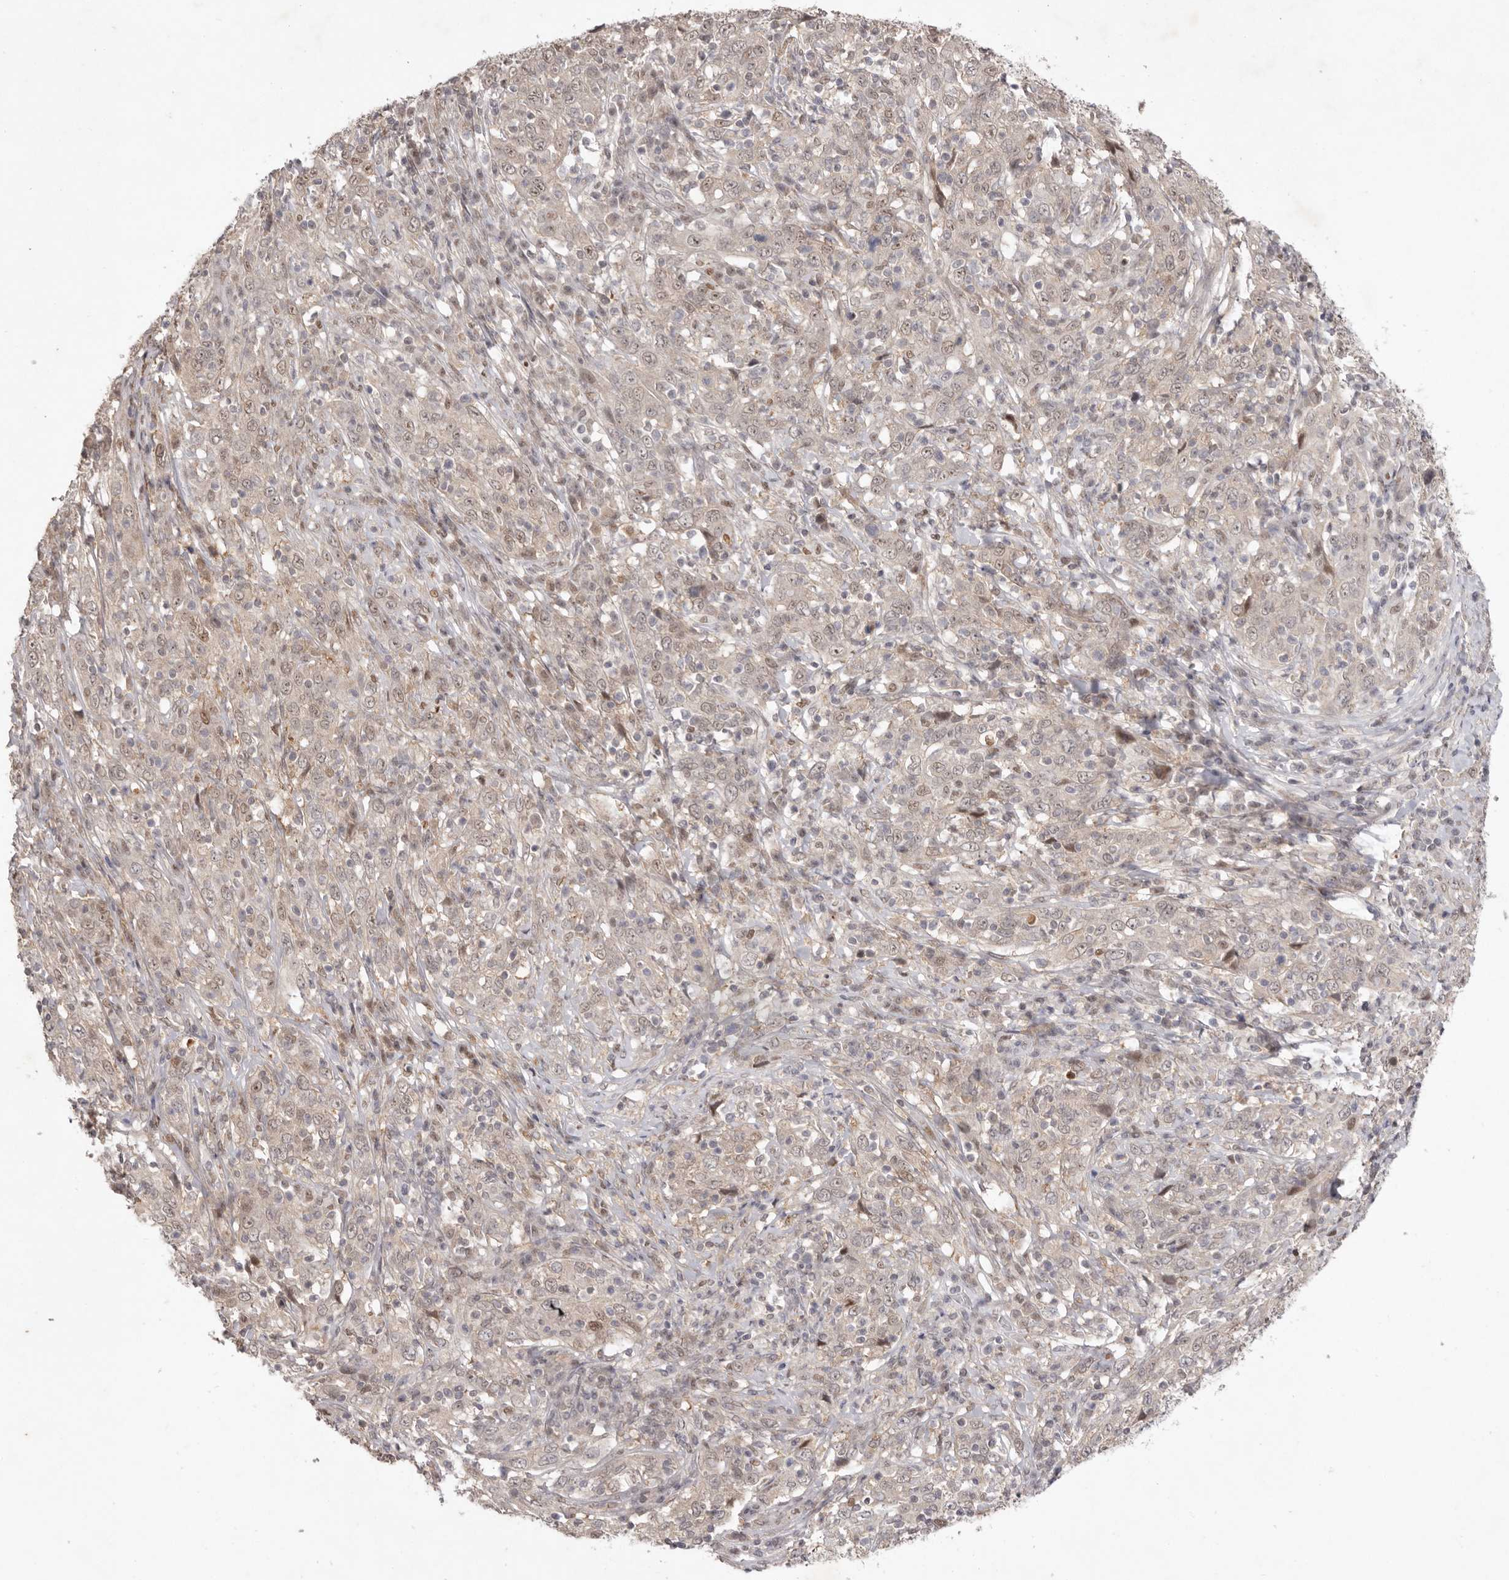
{"staining": {"intensity": "weak", "quantity": "<25%", "location": "cytoplasmic/membranous,nuclear"}, "tissue": "cervical cancer", "cell_type": "Tumor cells", "image_type": "cancer", "snomed": [{"axis": "morphology", "description": "Squamous cell carcinoma, NOS"}, {"axis": "topography", "description": "Cervix"}], "caption": "DAB immunohistochemical staining of cervical cancer demonstrates no significant positivity in tumor cells. The staining was performed using DAB to visualize the protein expression in brown, while the nuclei were stained in blue with hematoxylin (Magnification: 20x).", "gene": "TADA1", "patient": {"sex": "female", "age": 46}}